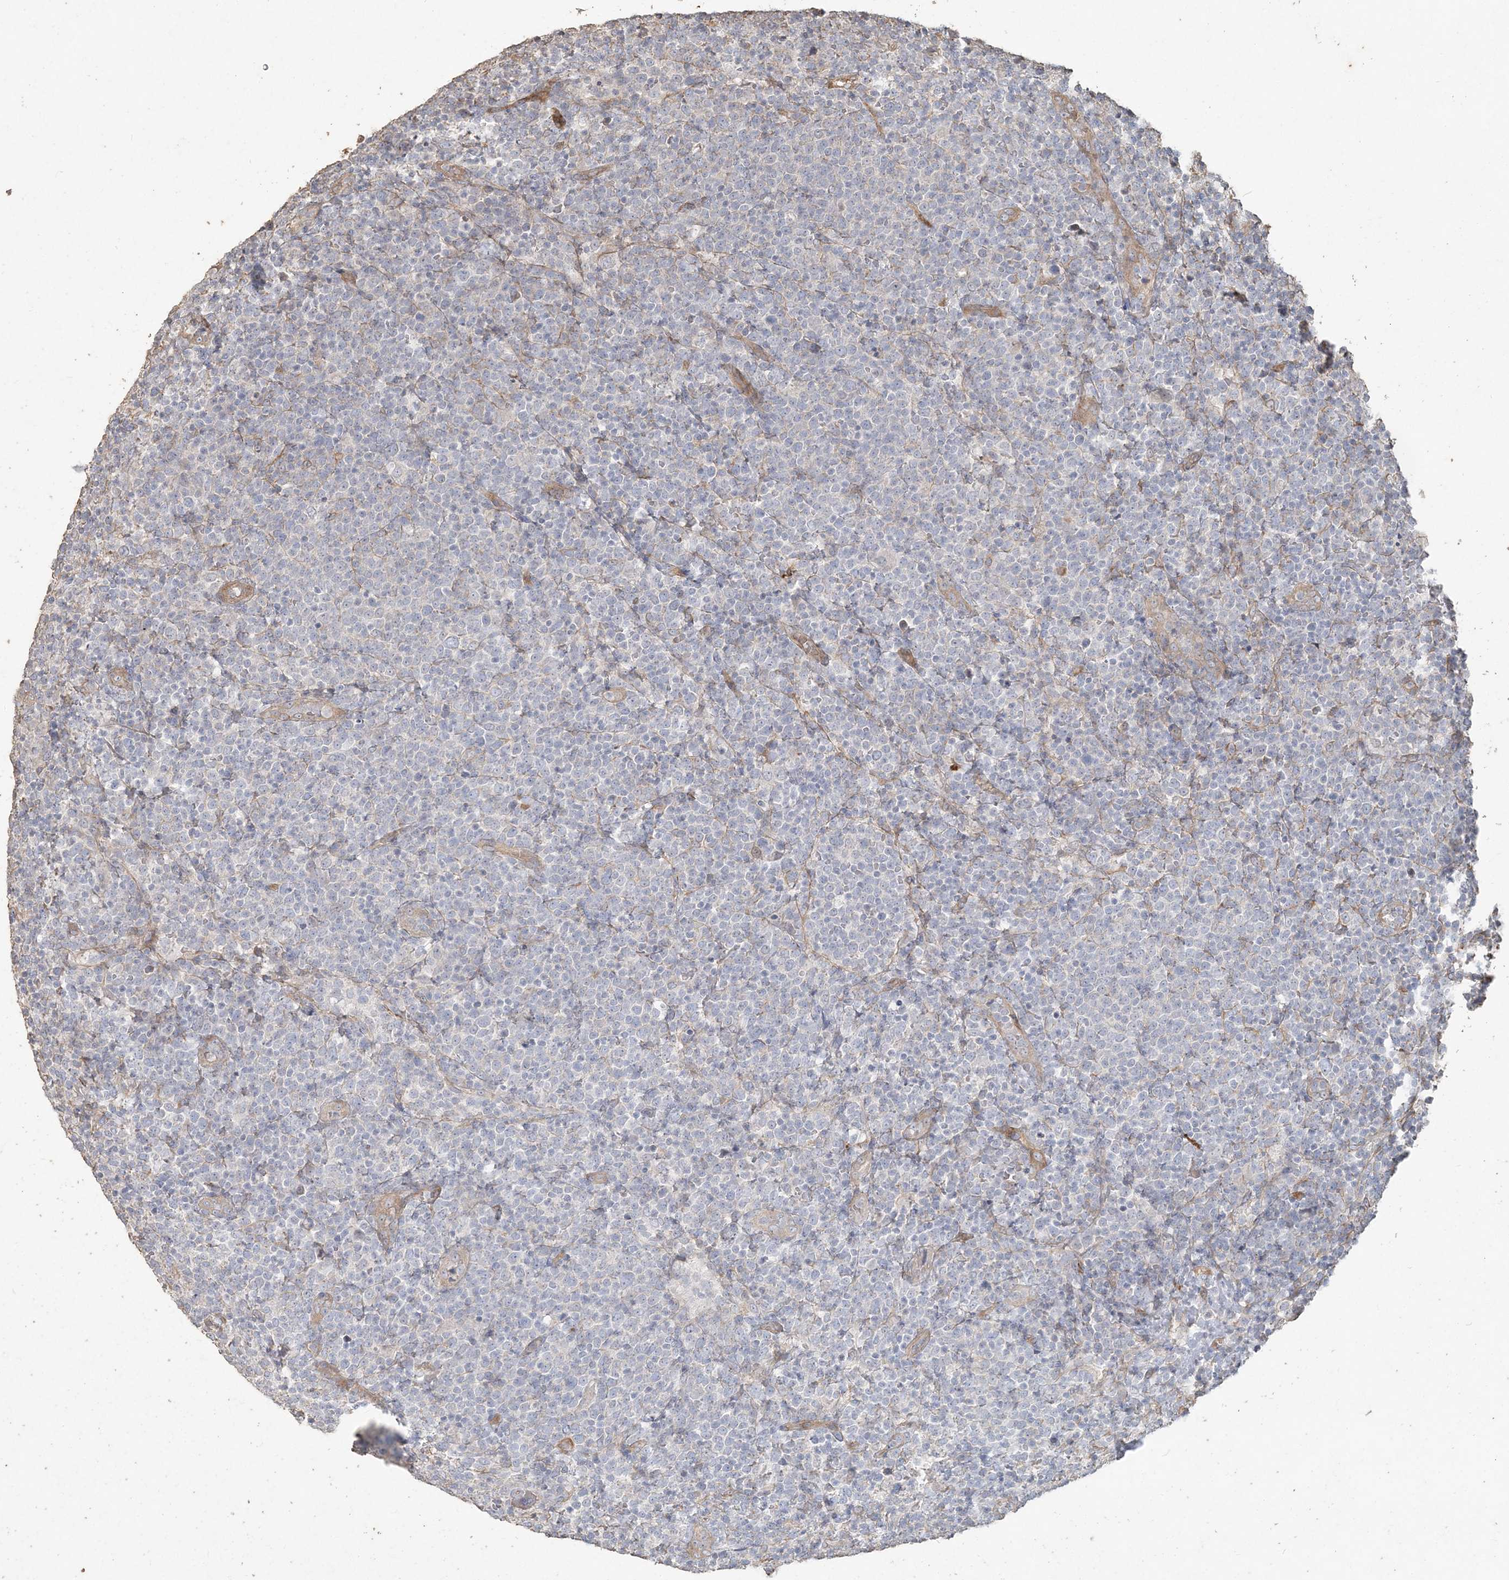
{"staining": {"intensity": "negative", "quantity": "none", "location": "none"}, "tissue": "lymphoma", "cell_type": "Tumor cells", "image_type": "cancer", "snomed": [{"axis": "morphology", "description": "Malignant lymphoma, non-Hodgkin's type, High grade"}, {"axis": "topography", "description": "Lymph node"}], "caption": "An immunohistochemistry (IHC) micrograph of malignant lymphoma, non-Hodgkin's type (high-grade) is shown. There is no staining in tumor cells of malignant lymphoma, non-Hodgkin's type (high-grade).", "gene": "RNF145", "patient": {"sex": "male", "age": 61}}